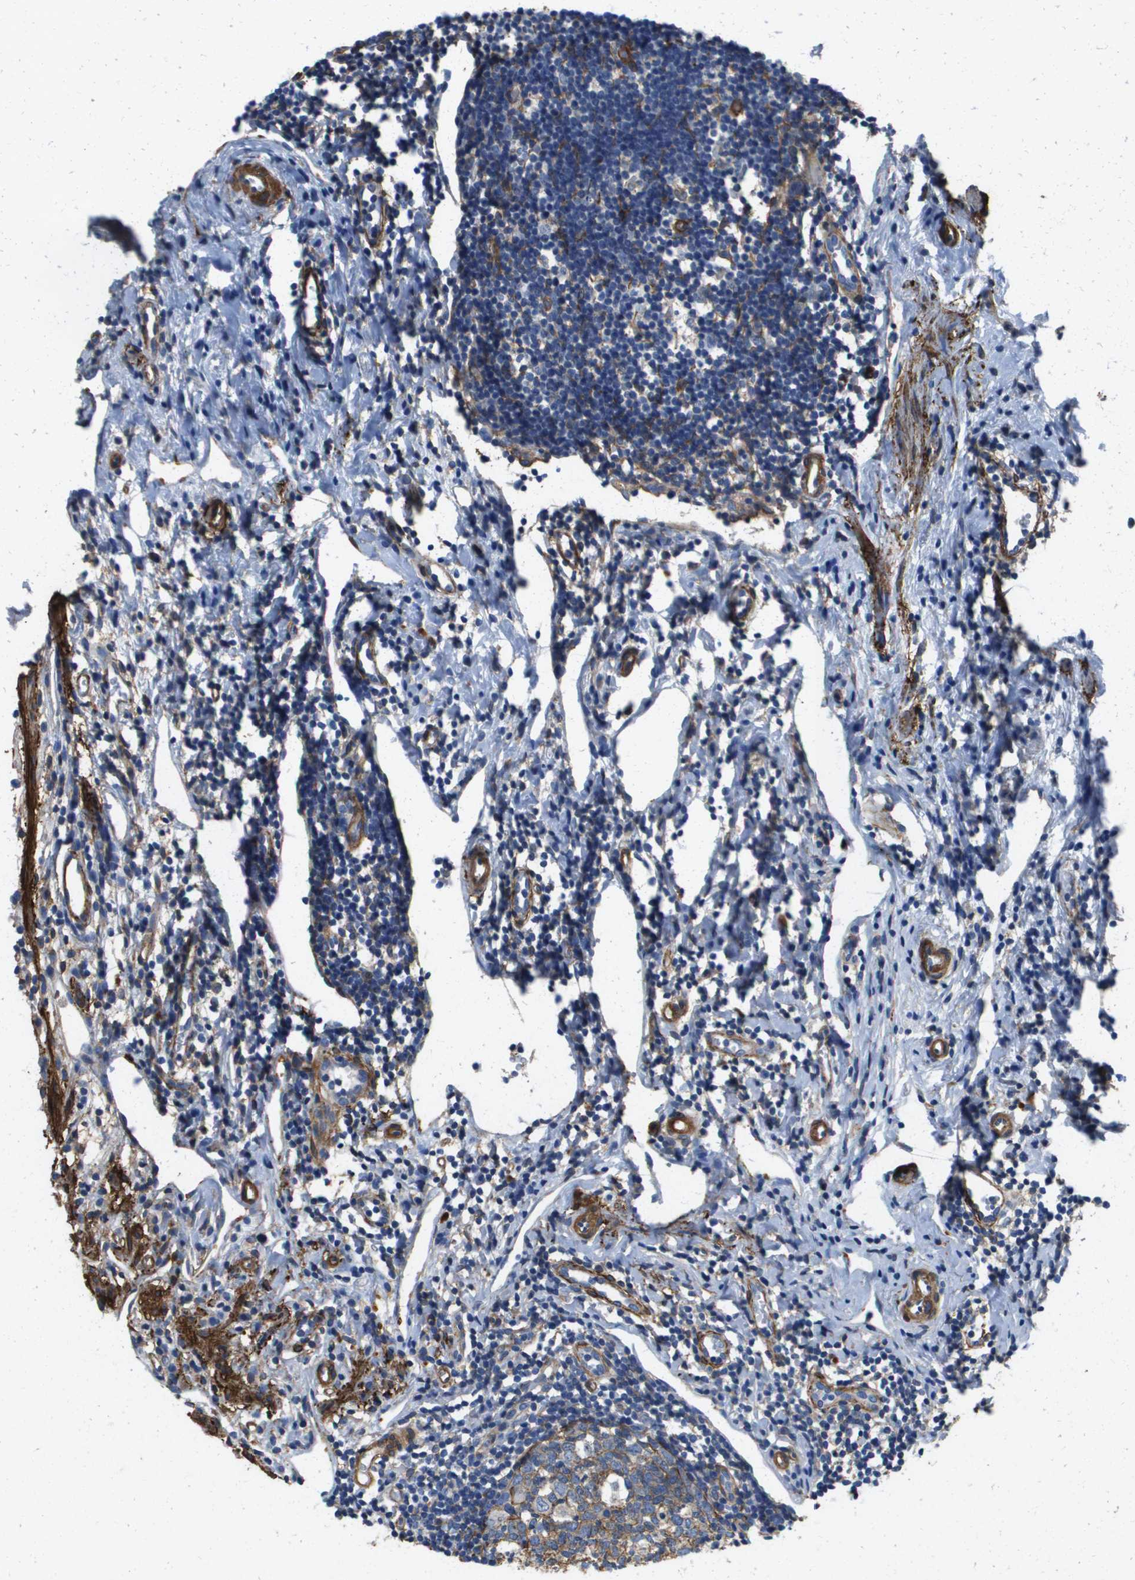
{"staining": {"intensity": "moderate", "quantity": ">75%", "location": "cytoplasmic/membranous"}, "tissue": "appendix", "cell_type": "Glandular cells", "image_type": "normal", "snomed": [{"axis": "morphology", "description": "Normal tissue, NOS"}, {"axis": "topography", "description": "Appendix"}], "caption": "The photomicrograph reveals a brown stain indicating the presence of a protein in the cytoplasmic/membranous of glandular cells in appendix. (Stains: DAB (3,3'-diaminobenzidine) in brown, nuclei in blue, Microscopy: brightfield microscopy at high magnification).", "gene": "LPP", "patient": {"sex": "female", "age": 20}}